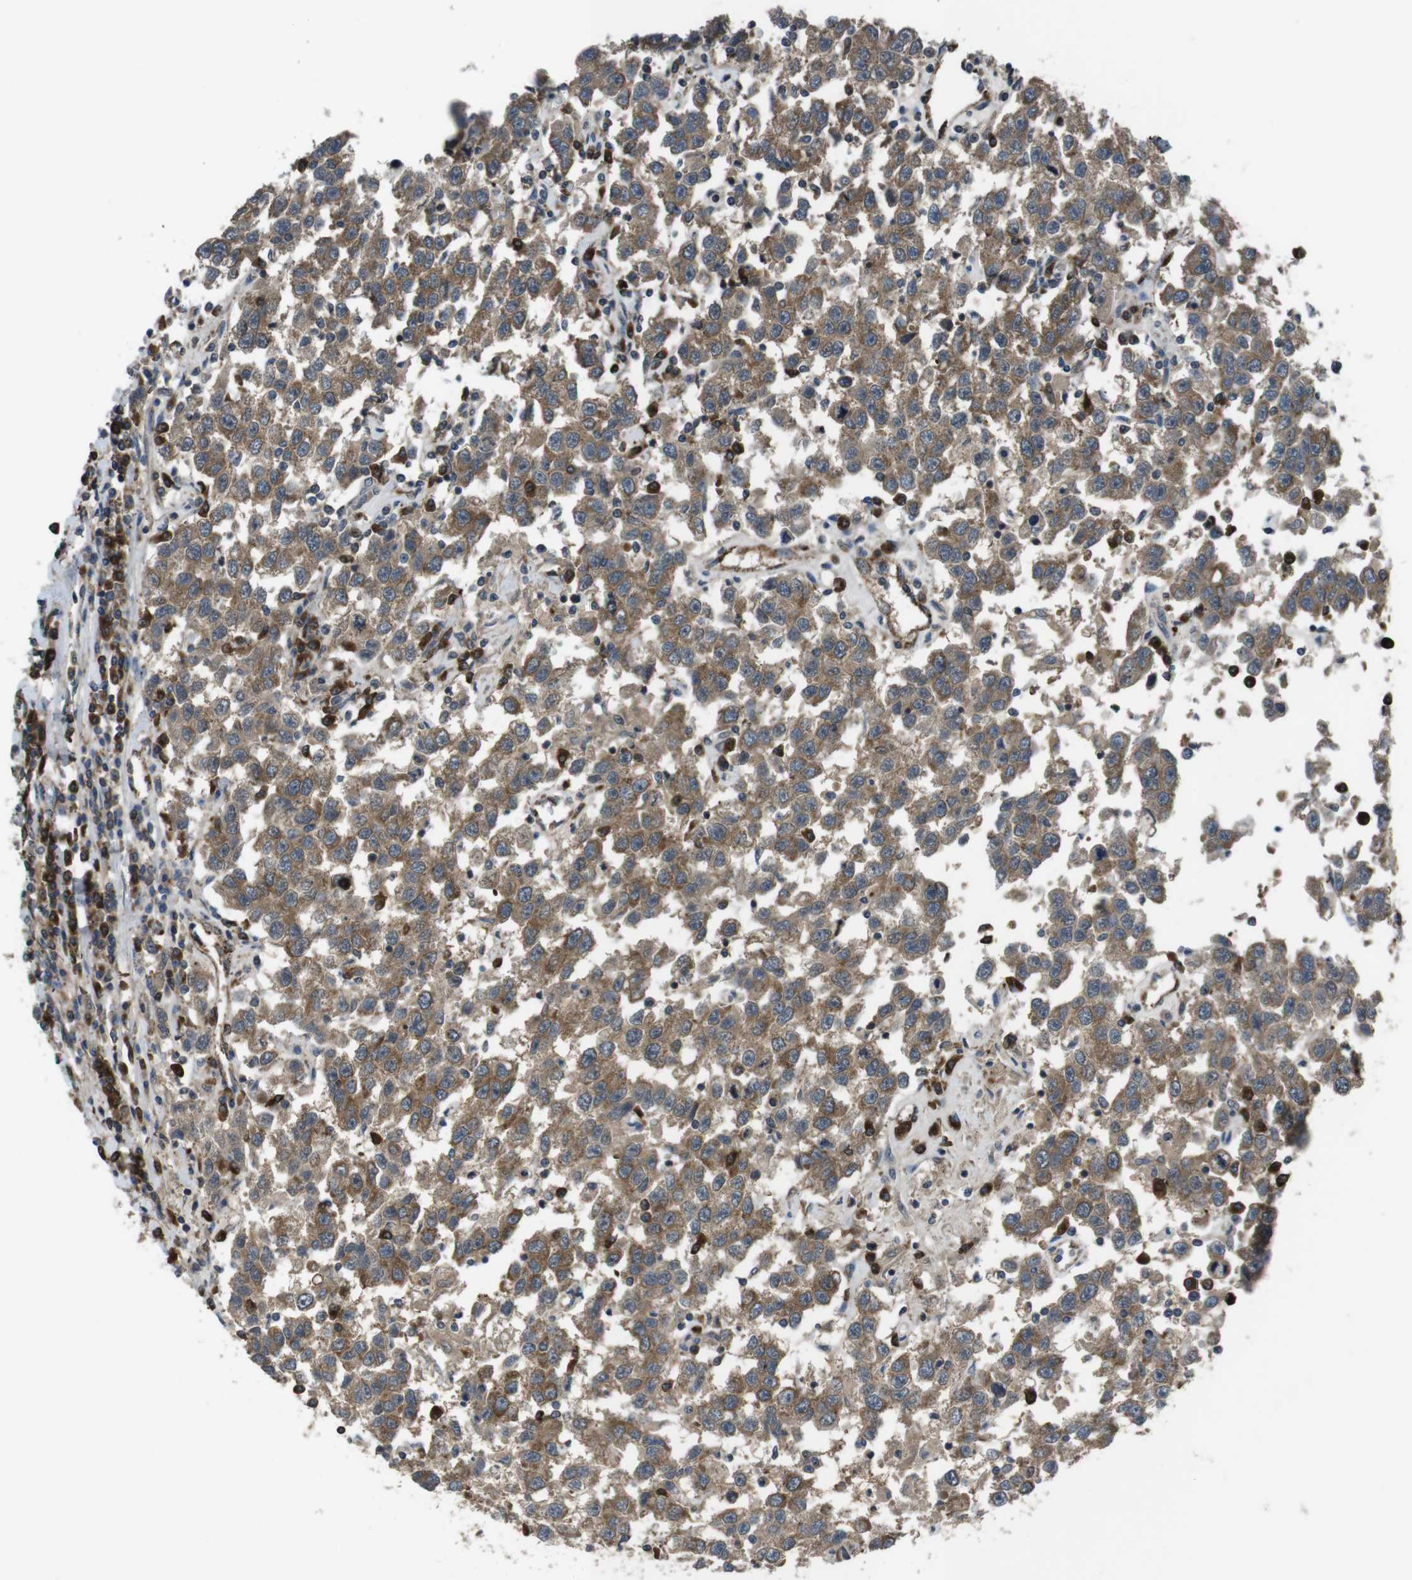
{"staining": {"intensity": "moderate", "quantity": ">75%", "location": "cytoplasmic/membranous"}, "tissue": "testis cancer", "cell_type": "Tumor cells", "image_type": "cancer", "snomed": [{"axis": "morphology", "description": "Seminoma, NOS"}, {"axis": "topography", "description": "Testis"}], "caption": "Seminoma (testis) stained with DAB IHC reveals medium levels of moderate cytoplasmic/membranous positivity in approximately >75% of tumor cells. (DAB = brown stain, brightfield microscopy at high magnification).", "gene": "SLC22A23", "patient": {"sex": "male", "age": 41}}